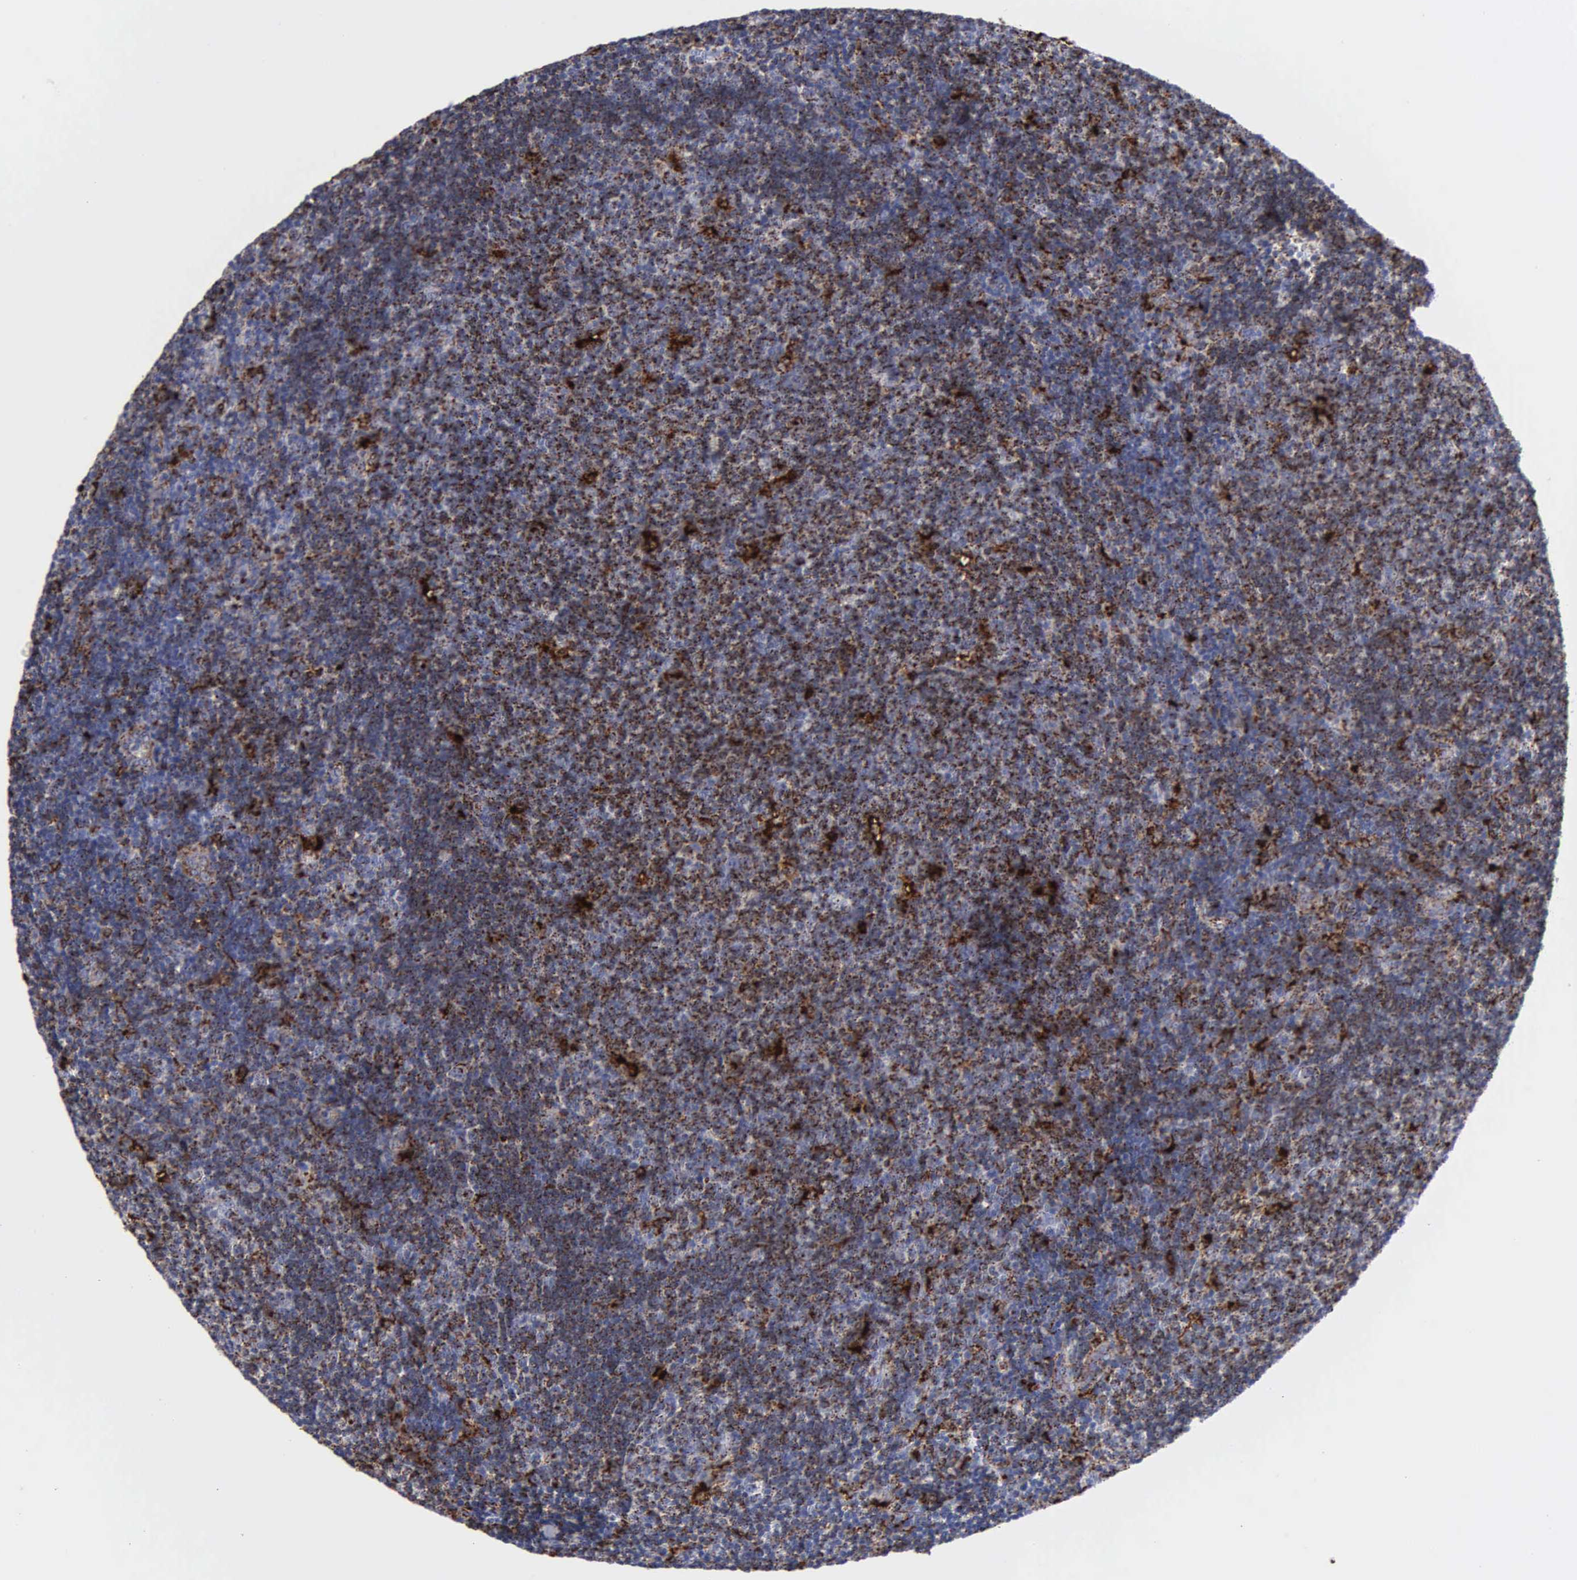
{"staining": {"intensity": "strong", "quantity": "25%-75%", "location": "cytoplasmic/membranous"}, "tissue": "lymphoma", "cell_type": "Tumor cells", "image_type": "cancer", "snomed": [{"axis": "morphology", "description": "Malignant lymphoma, non-Hodgkin's type, Low grade"}, {"axis": "topography", "description": "Lymph node"}], "caption": "This is a photomicrograph of IHC staining of lymphoma, which shows strong staining in the cytoplasmic/membranous of tumor cells.", "gene": "CTSH", "patient": {"sex": "male", "age": 49}}